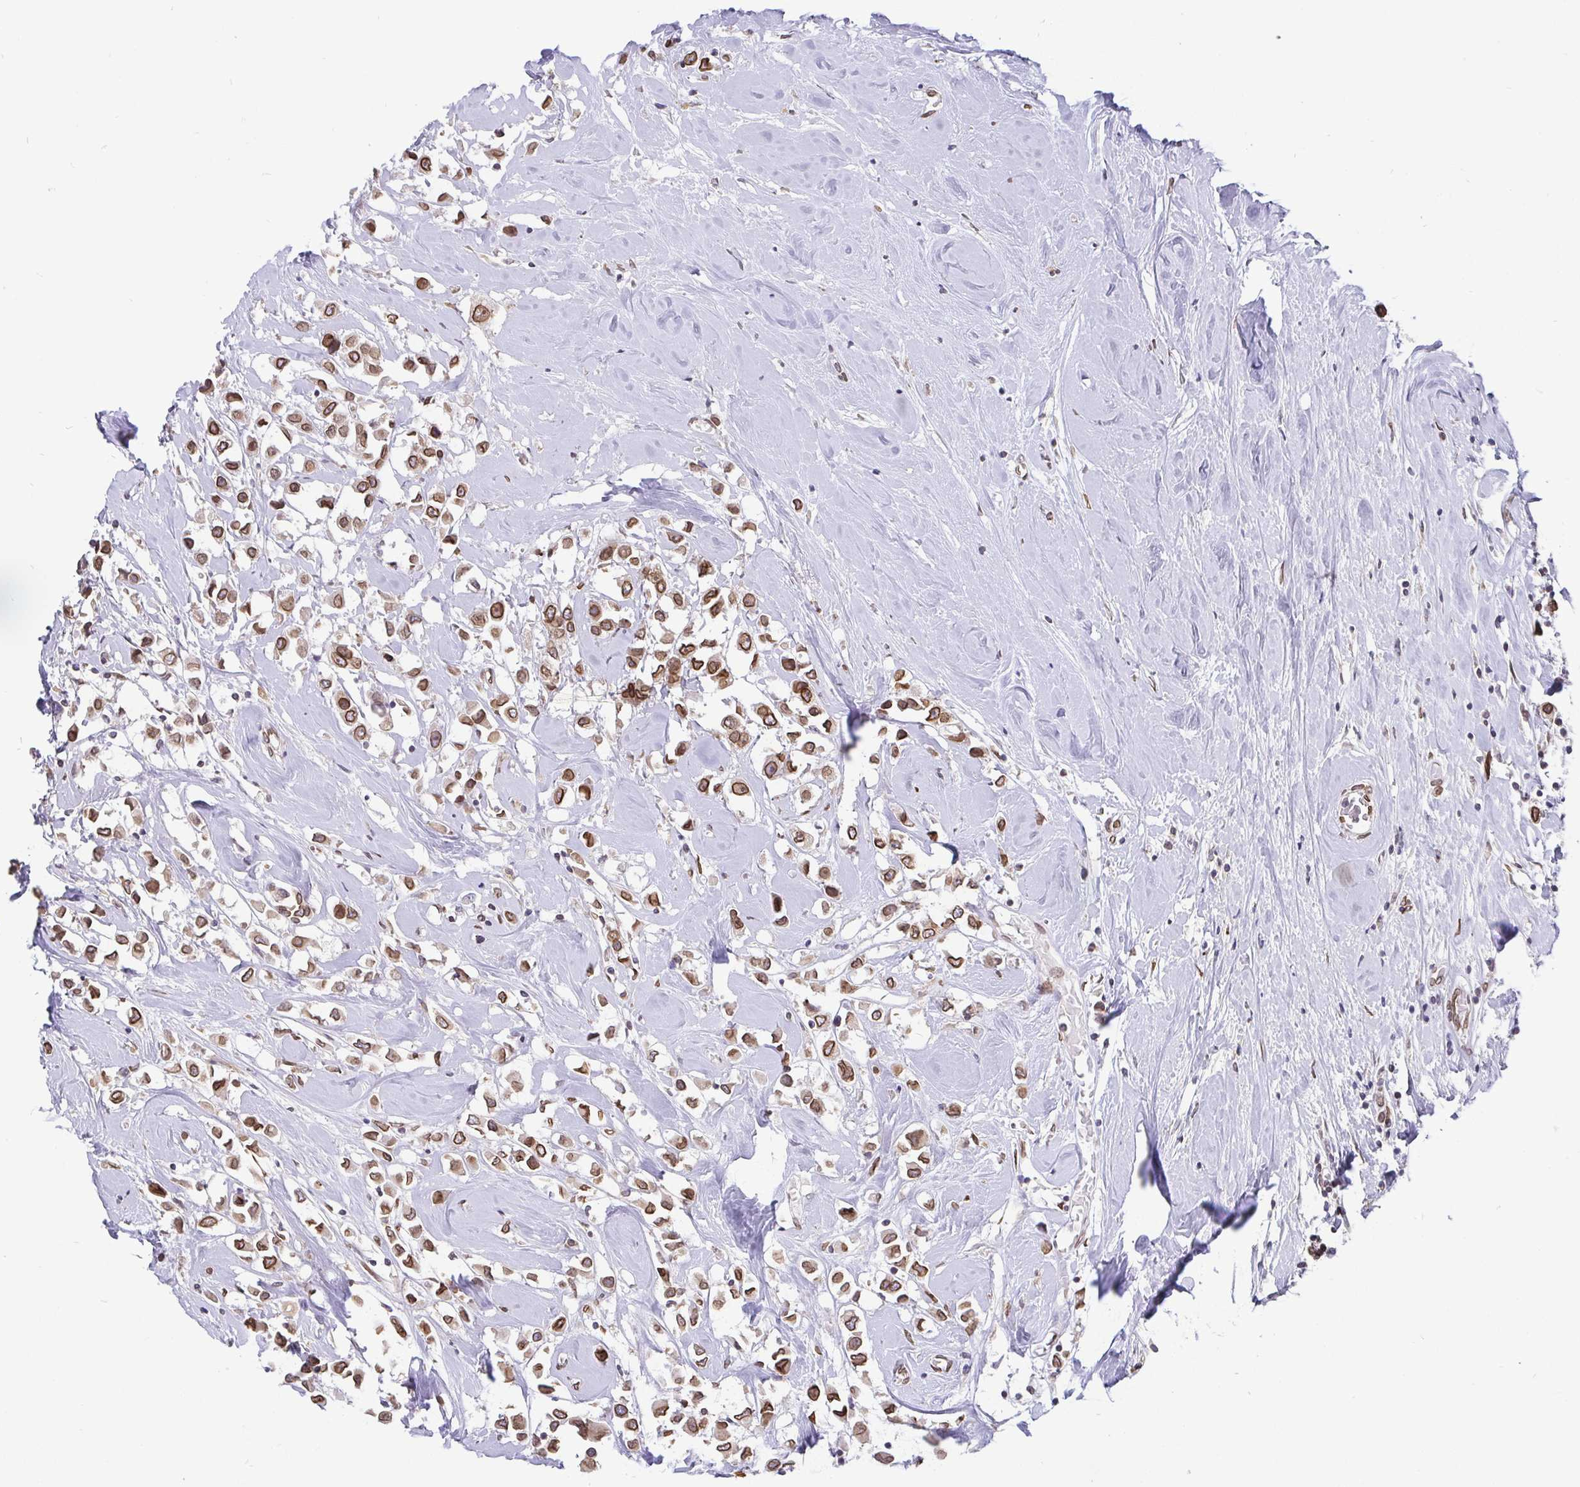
{"staining": {"intensity": "moderate", "quantity": ">75%", "location": "cytoplasmic/membranous,nuclear"}, "tissue": "breast cancer", "cell_type": "Tumor cells", "image_type": "cancer", "snomed": [{"axis": "morphology", "description": "Duct carcinoma"}, {"axis": "topography", "description": "Breast"}], "caption": "Immunohistochemical staining of breast intraductal carcinoma displays medium levels of moderate cytoplasmic/membranous and nuclear protein expression in about >75% of tumor cells.", "gene": "EMD", "patient": {"sex": "female", "age": 61}}